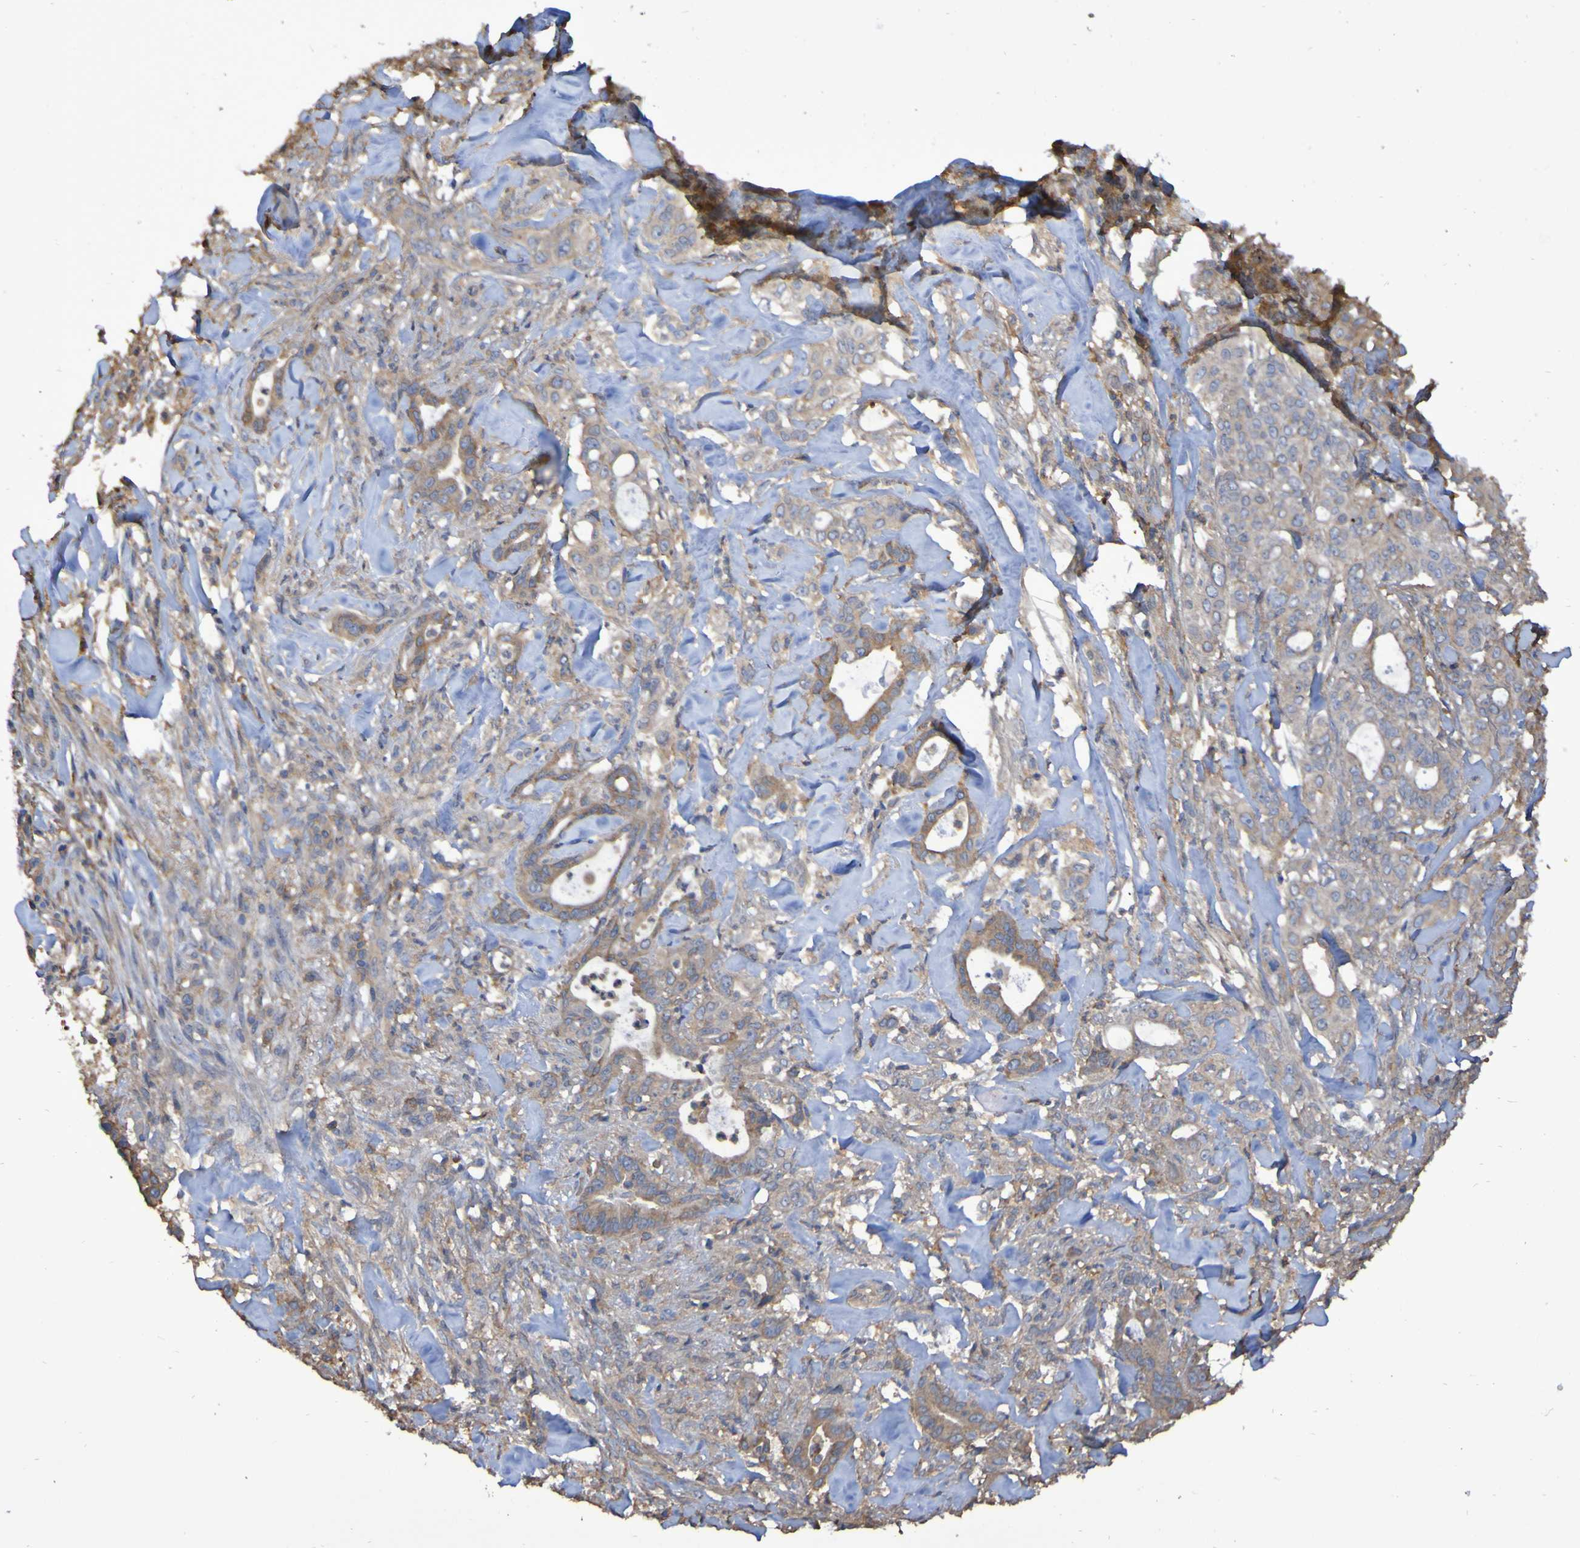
{"staining": {"intensity": "moderate", "quantity": "25%-75%", "location": "cytoplasmic/membranous"}, "tissue": "liver cancer", "cell_type": "Tumor cells", "image_type": "cancer", "snomed": [{"axis": "morphology", "description": "Cholangiocarcinoma"}, {"axis": "topography", "description": "Liver"}], "caption": "Moderate cytoplasmic/membranous positivity is present in approximately 25%-75% of tumor cells in liver cancer (cholangiocarcinoma).", "gene": "SYNJ1", "patient": {"sex": "female", "age": 67}}